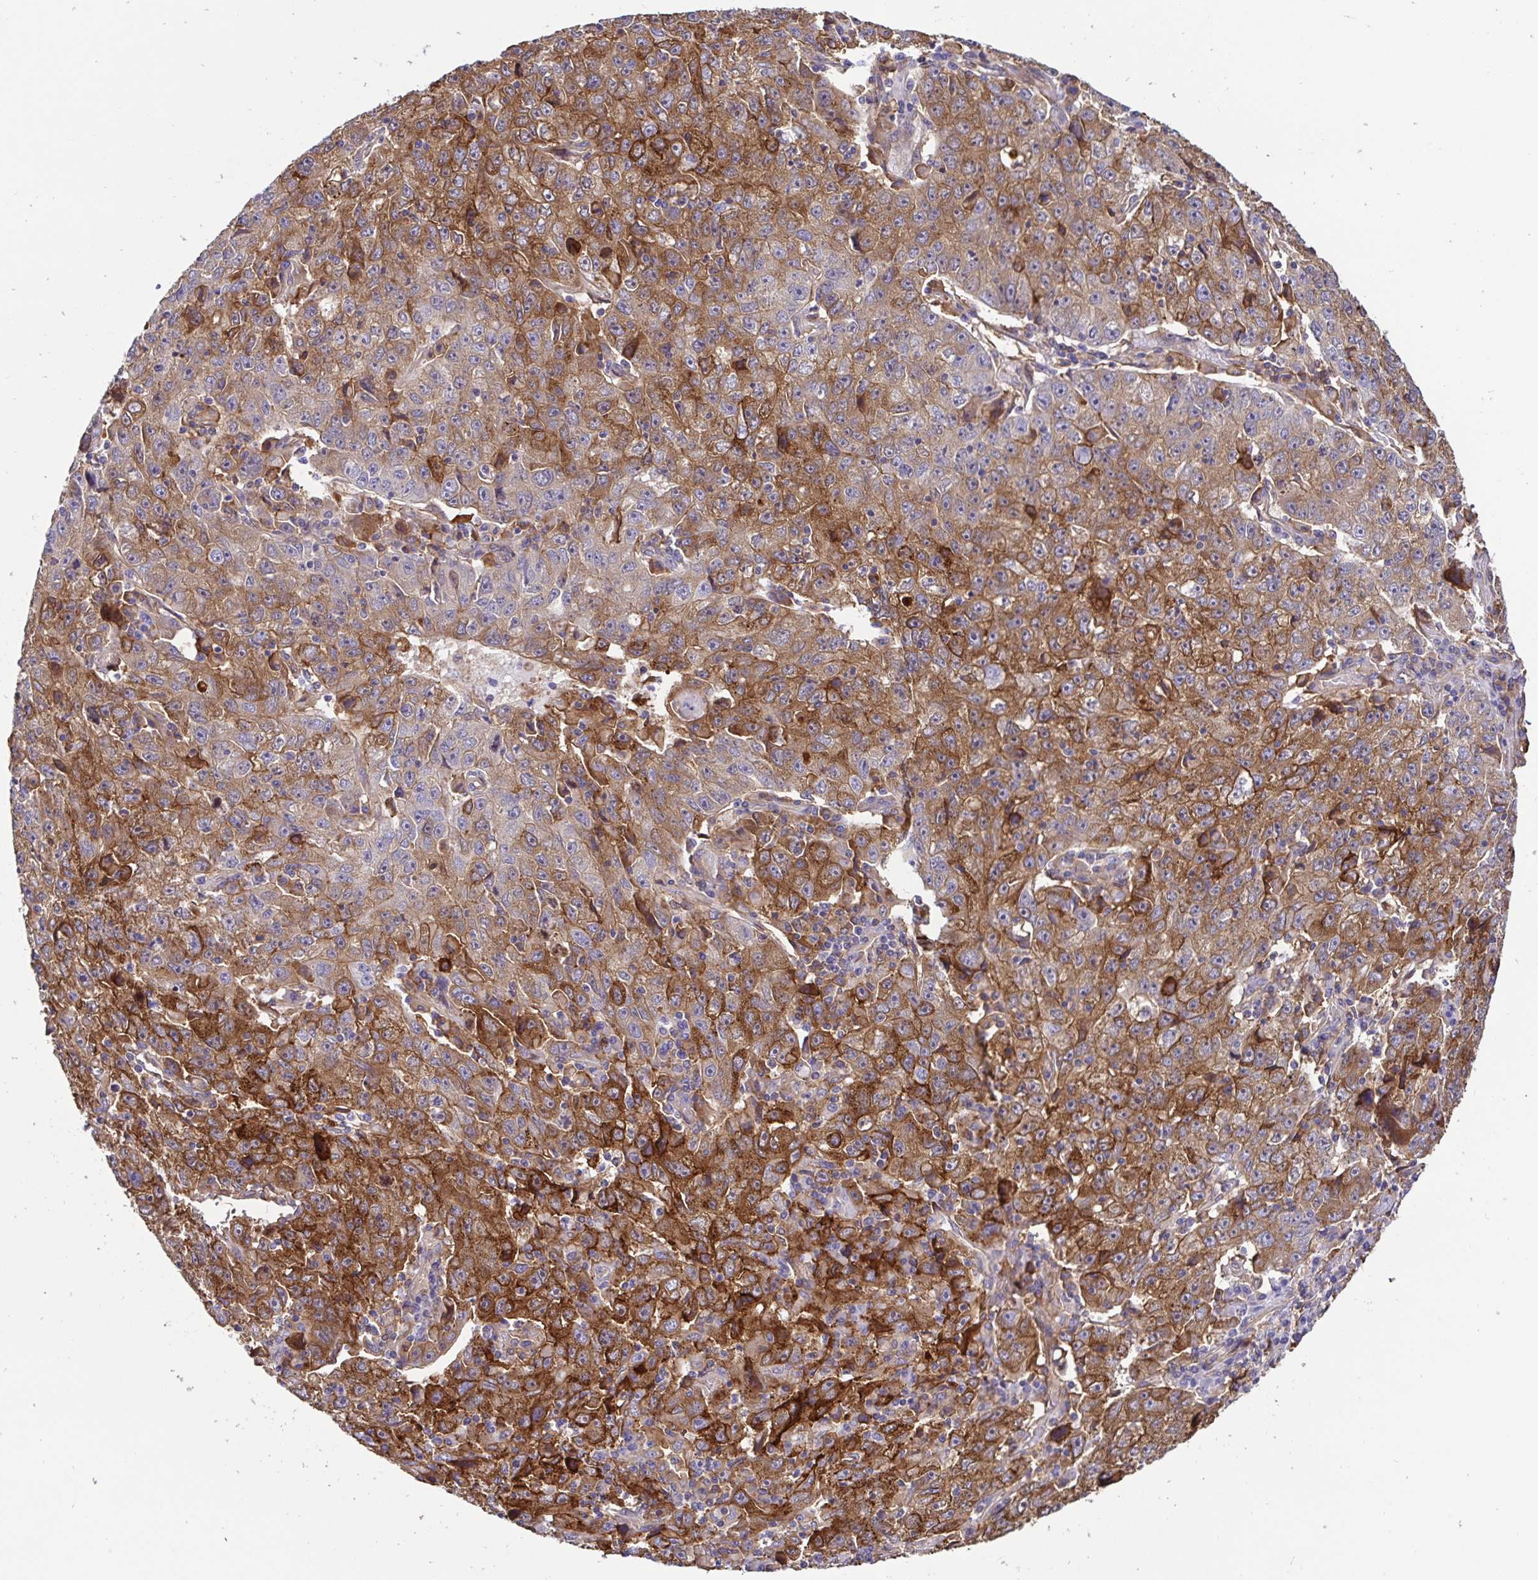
{"staining": {"intensity": "strong", "quantity": "25%-75%", "location": "cytoplasmic/membranous"}, "tissue": "lung cancer", "cell_type": "Tumor cells", "image_type": "cancer", "snomed": [{"axis": "morphology", "description": "Normal morphology"}, {"axis": "morphology", "description": "Adenocarcinoma, NOS"}, {"axis": "topography", "description": "Lymph node"}, {"axis": "topography", "description": "Lung"}], "caption": "A high-resolution micrograph shows immunohistochemistry staining of lung cancer, which displays strong cytoplasmic/membranous expression in approximately 25%-75% of tumor cells.", "gene": "ANXA2", "patient": {"sex": "female", "age": 57}}